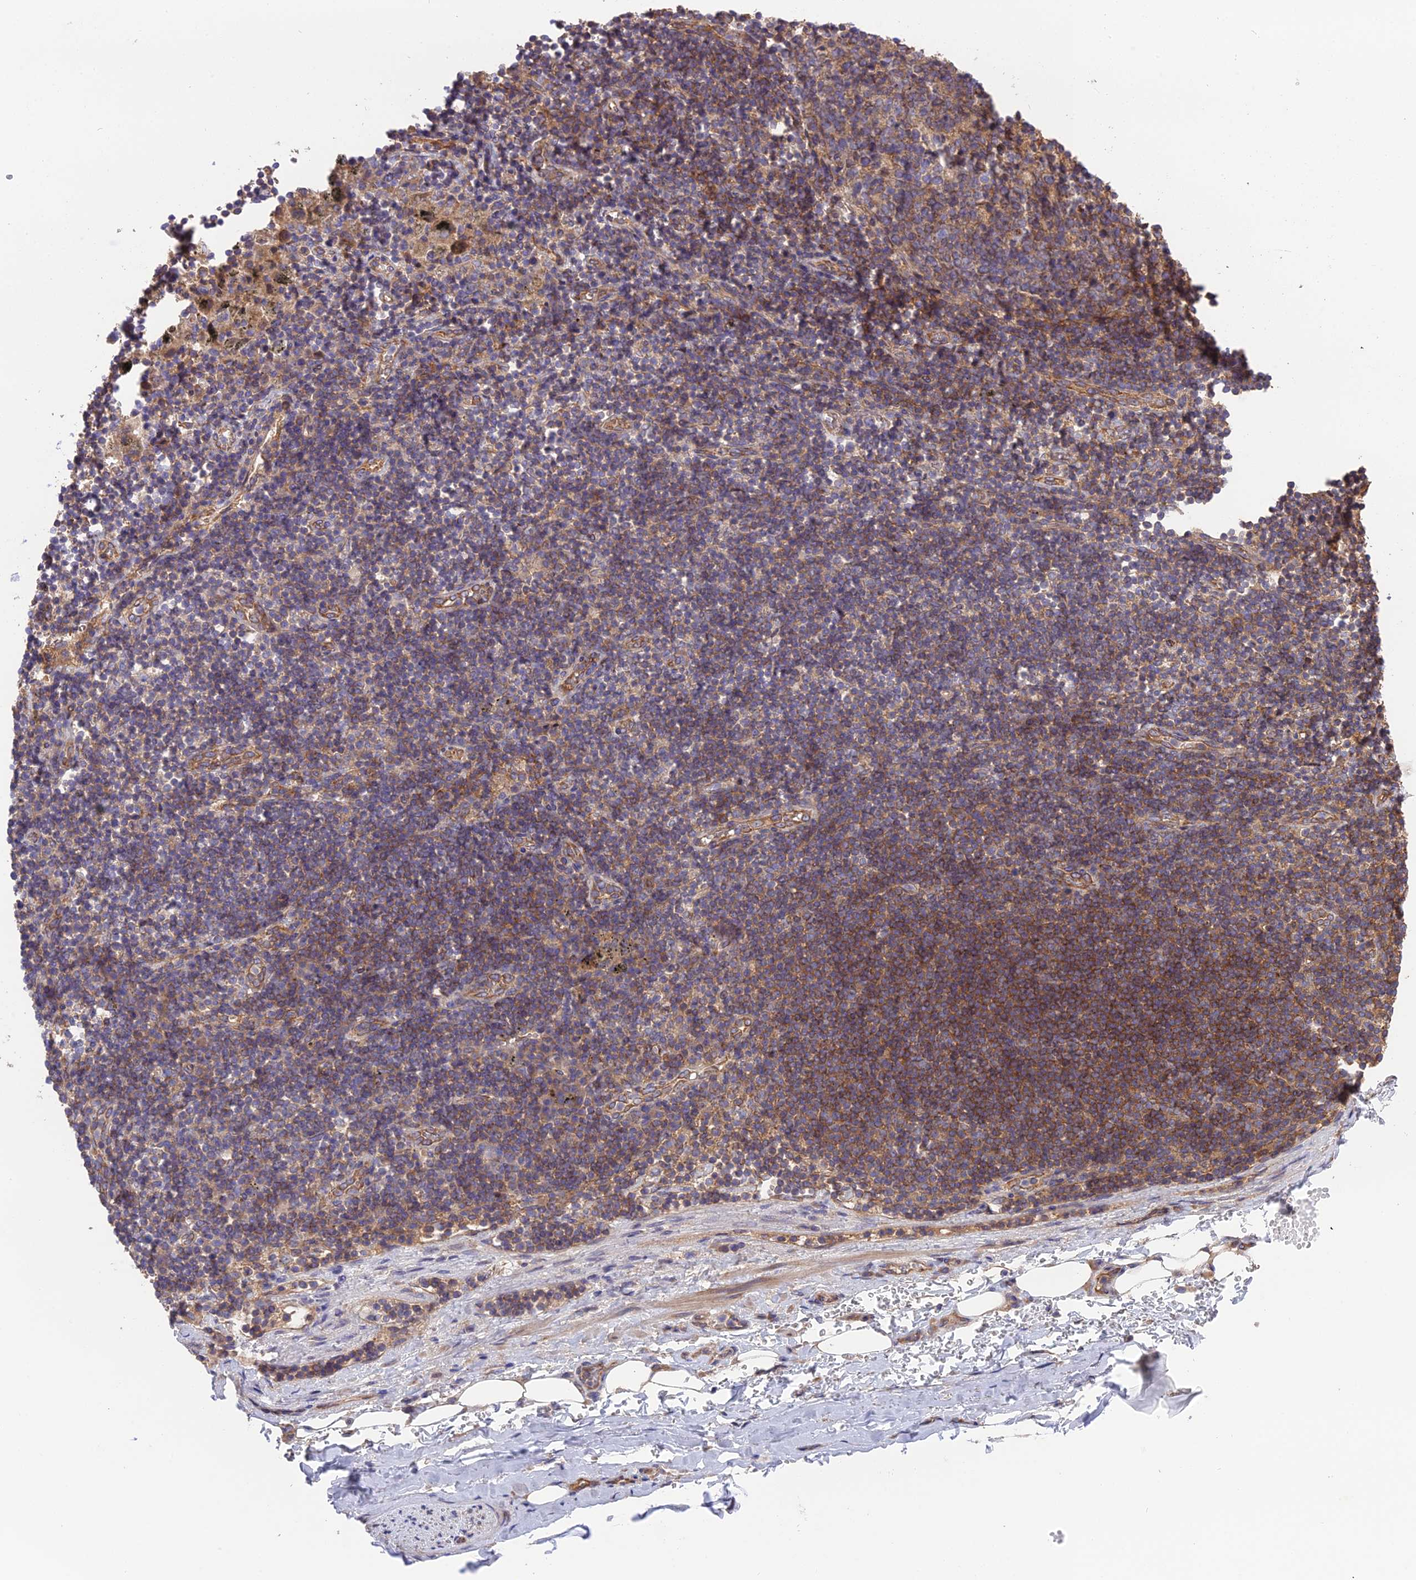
{"staining": {"intensity": "negative", "quantity": "none", "location": "none"}, "tissue": "adipose tissue", "cell_type": "Adipocytes", "image_type": "normal", "snomed": [{"axis": "morphology", "description": "Normal tissue, NOS"}, {"axis": "topography", "description": "Lymph node"}, {"axis": "topography", "description": "Cartilage tissue"}, {"axis": "topography", "description": "Bronchus"}], "caption": "The immunohistochemistry image has no significant staining in adipocytes of adipose tissue.", "gene": "BLOC1S4", "patient": {"sex": "male", "age": 63}}